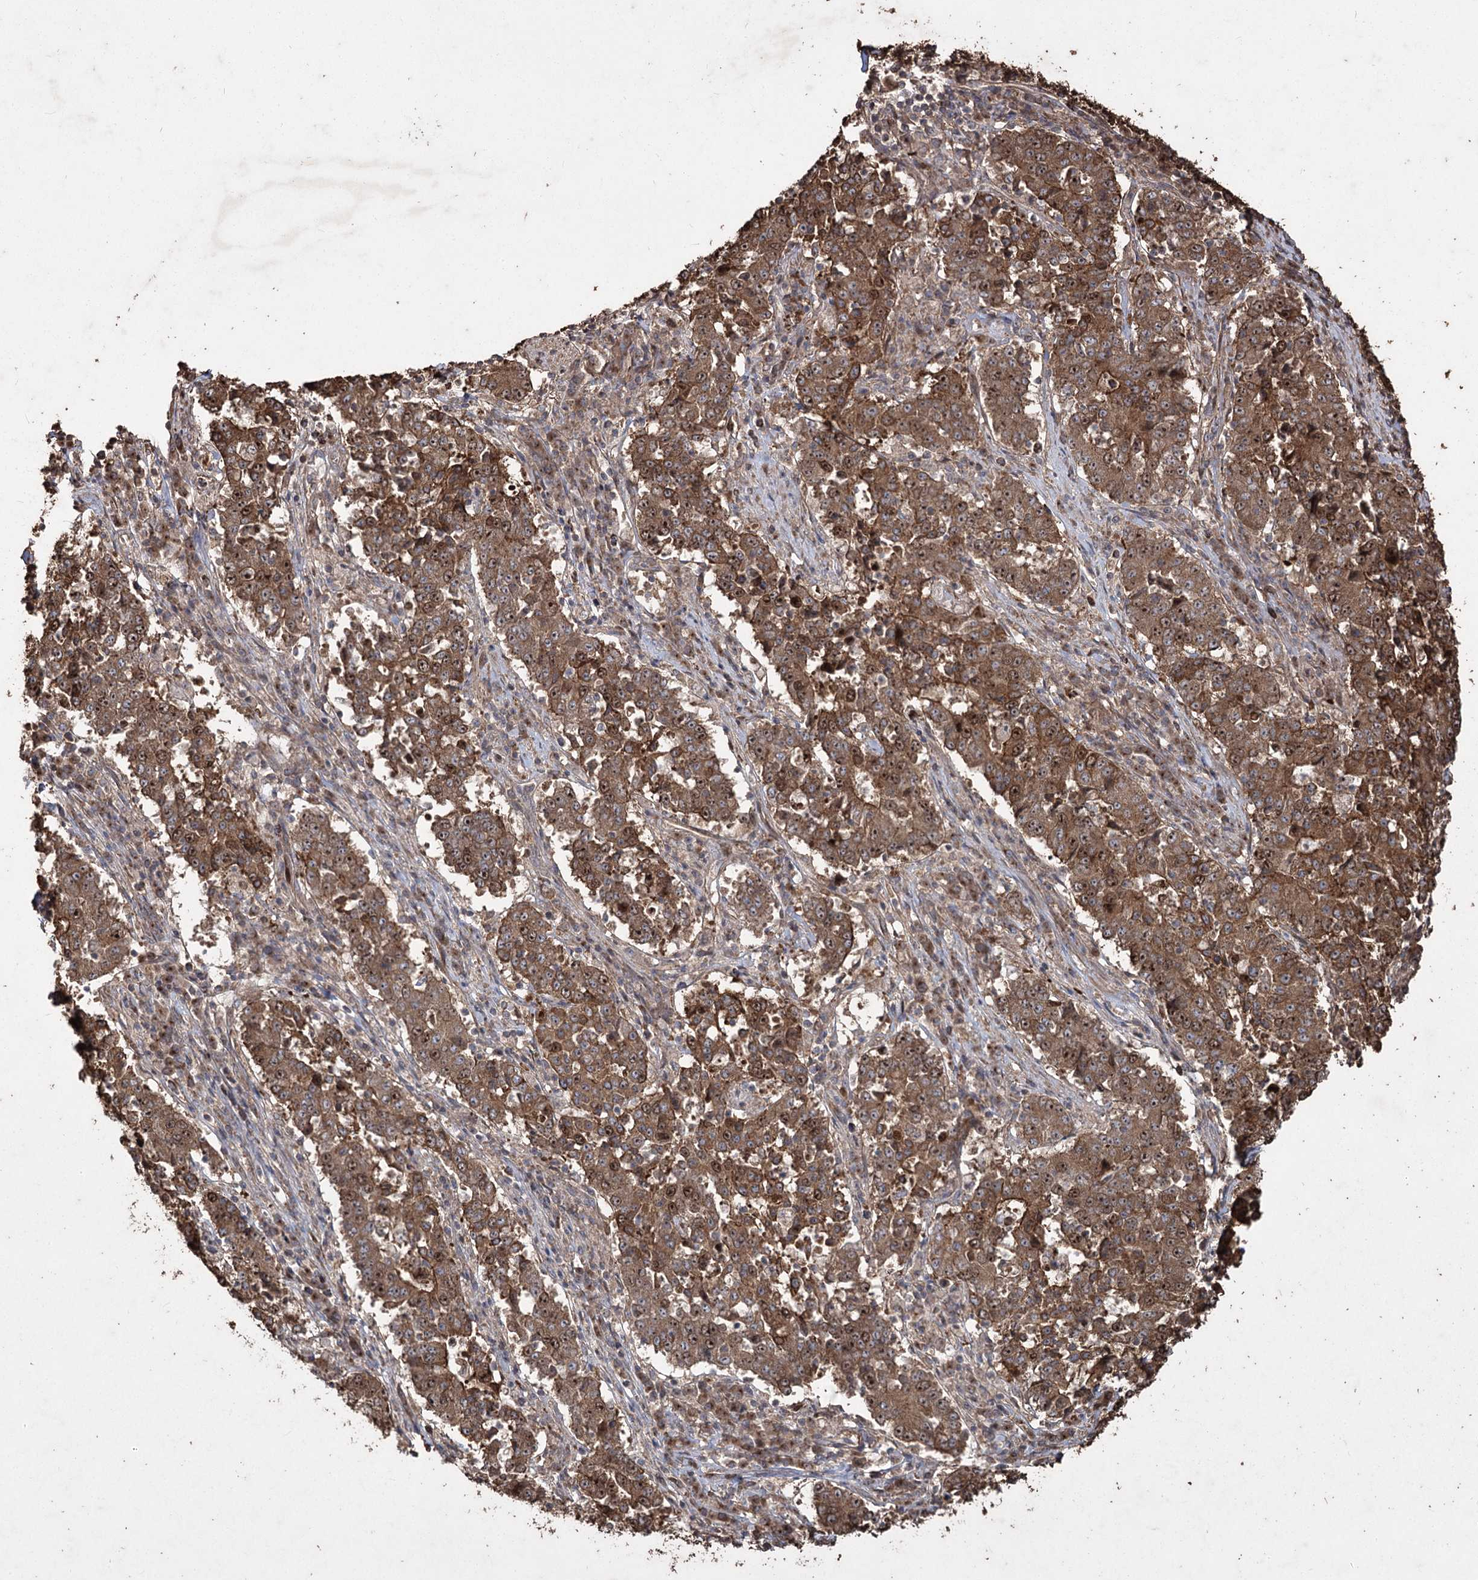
{"staining": {"intensity": "moderate", "quantity": ">75%", "location": "cytoplasmic/membranous,nuclear"}, "tissue": "stomach cancer", "cell_type": "Tumor cells", "image_type": "cancer", "snomed": [{"axis": "morphology", "description": "Adenocarcinoma, NOS"}, {"axis": "topography", "description": "Stomach"}], "caption": "Stomach cancer stained with immunohistochemistry (IHC) demonstrates moderate cytoplasmic/membranous and nuclear positivity in about >75% of tumor cells.", "gene": "PRC1", "patient": {"sex": "male", "age": 59}}